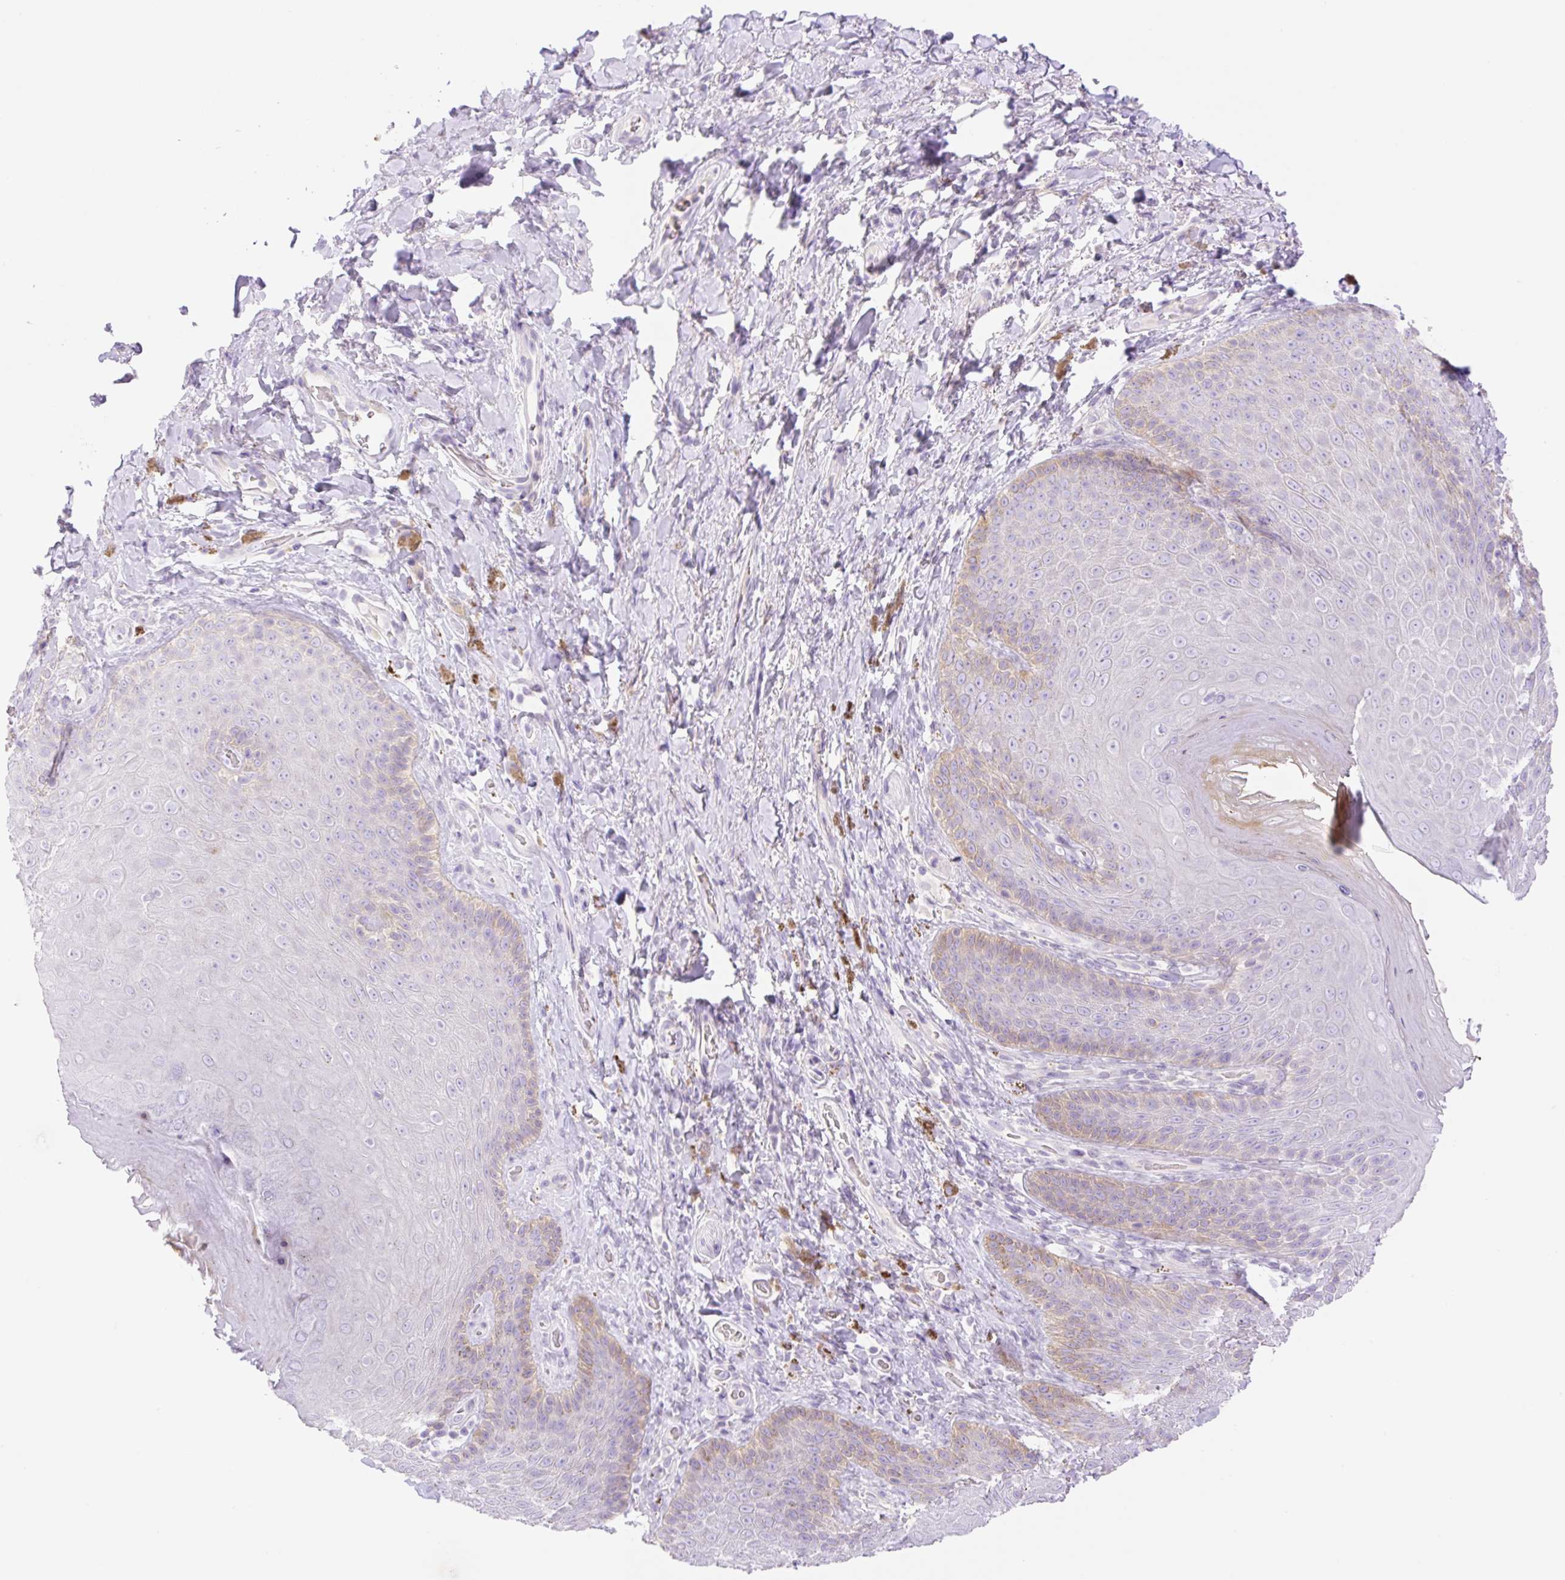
{"staining": {"intensity": "weak", "quantity": "<25%", "location": "cytoplasmic/membranous"}, "tissue": "skin", "cell_type": "Epidermal cells", "image_type": "normal", "snomed": [{"axis": "morphology", "description": "Normal tissue, NOS"}, {"axis": "topography", "description": "Anal"}, {"axis": "topography", "description": "Peripheral nerve tissue"}], "caption": "Human skin stained for a protein using IHC displays no expression in epidermal cells.", "gene": "DENND5A", "patient": {"sex": "male", "age": 53}}